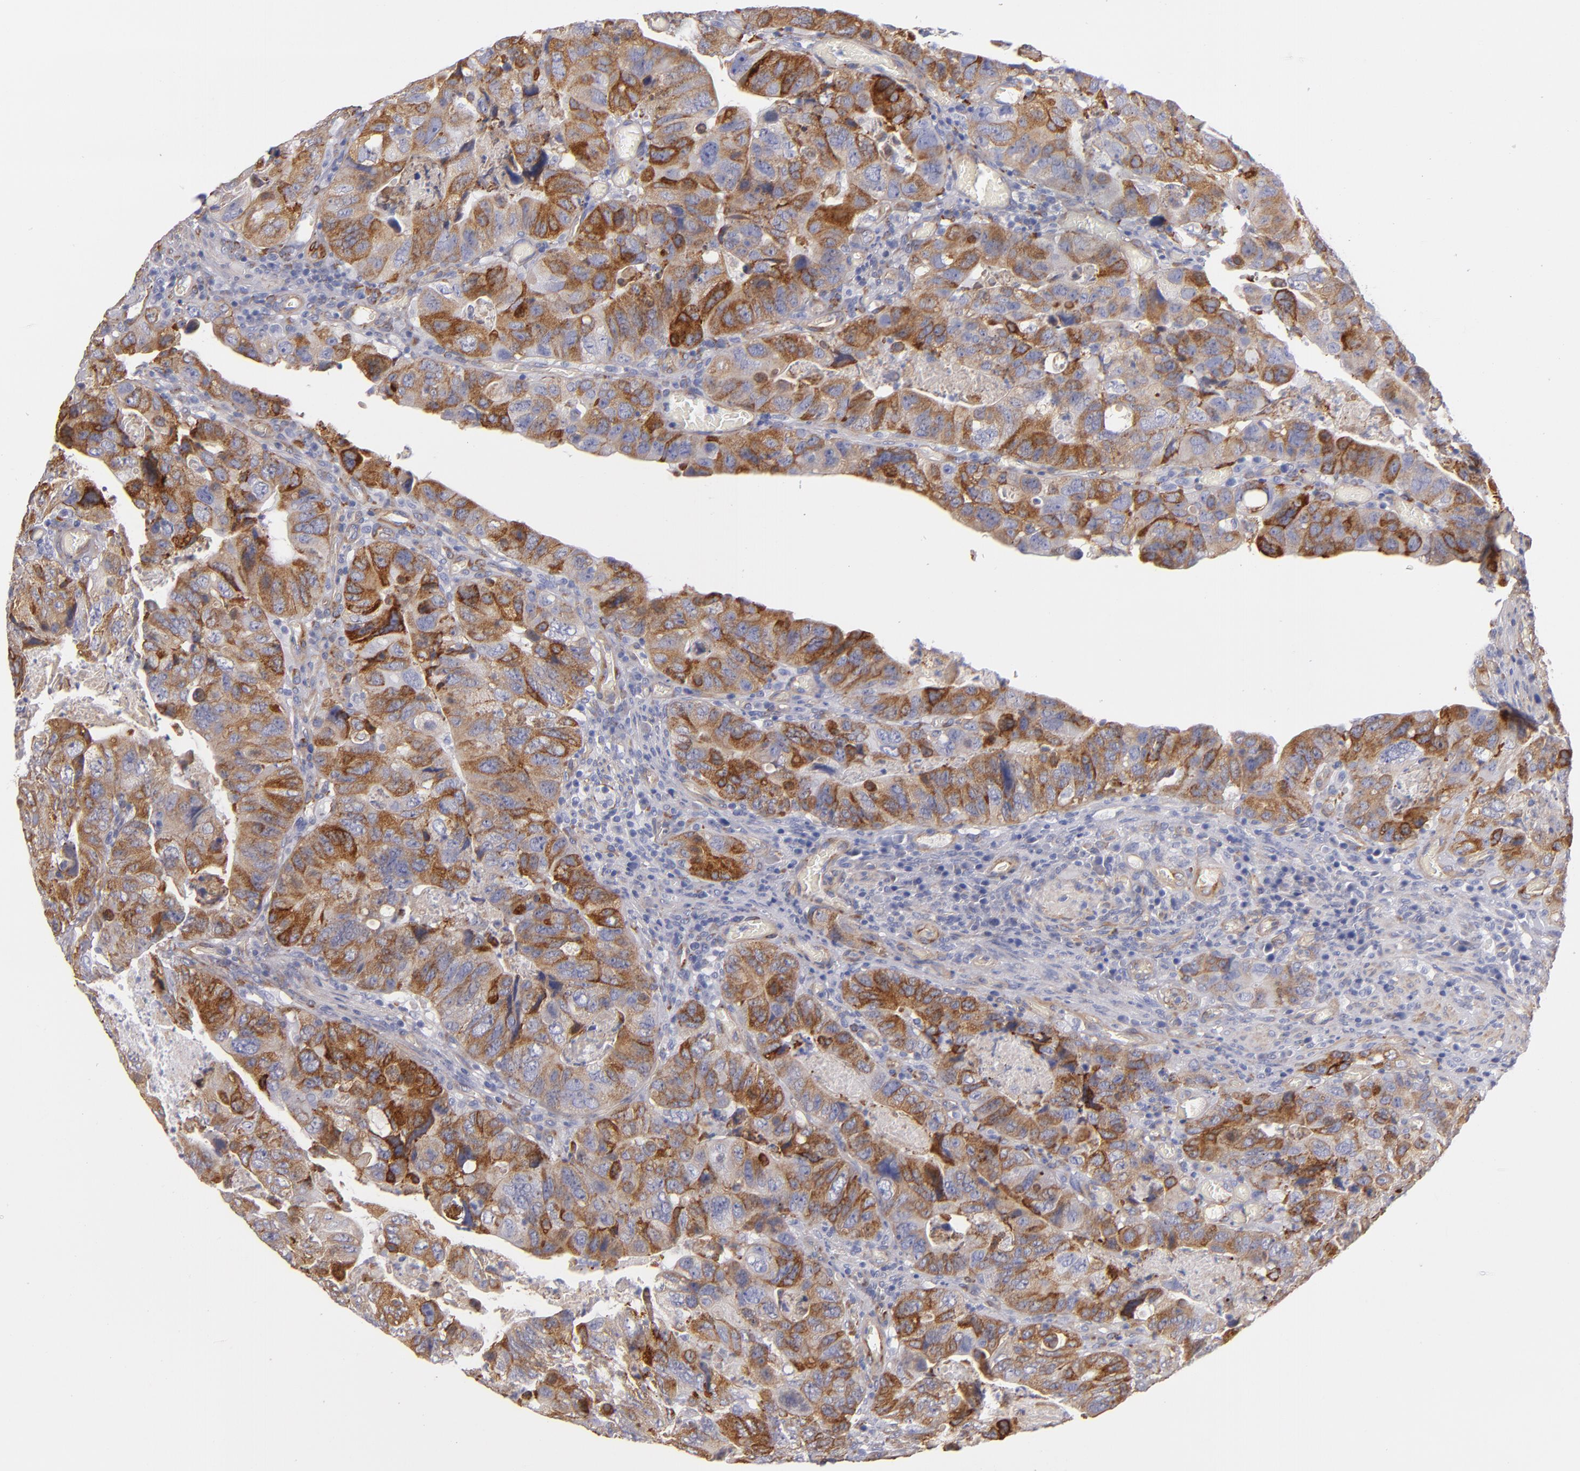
{"staining": {"intensity": "moderate", "quantity": ">75%", "location": "cytoplasmic/membranous"}, "tissue": "colorectal cancer", "cell_type": "Tumor cells", "image_type": "cancer", "snomed": [{"axis": "morphology", "description": "Adenocarcinoma, NOS"}, {"axis": "topography", "description": "Rectum"}], "caption": "This photomicrograph reveals colorectal cancer (adenocarcinoma) stained with immunohistochemistry (IHC) to label a protein in brown. The cytoplasmic/membranous of tumor cells show moderate positivity for the protein. Nuclei are counter-stained blue.", "gene": "LAMC1", "patient": {"sex": "female", "age": 82}}